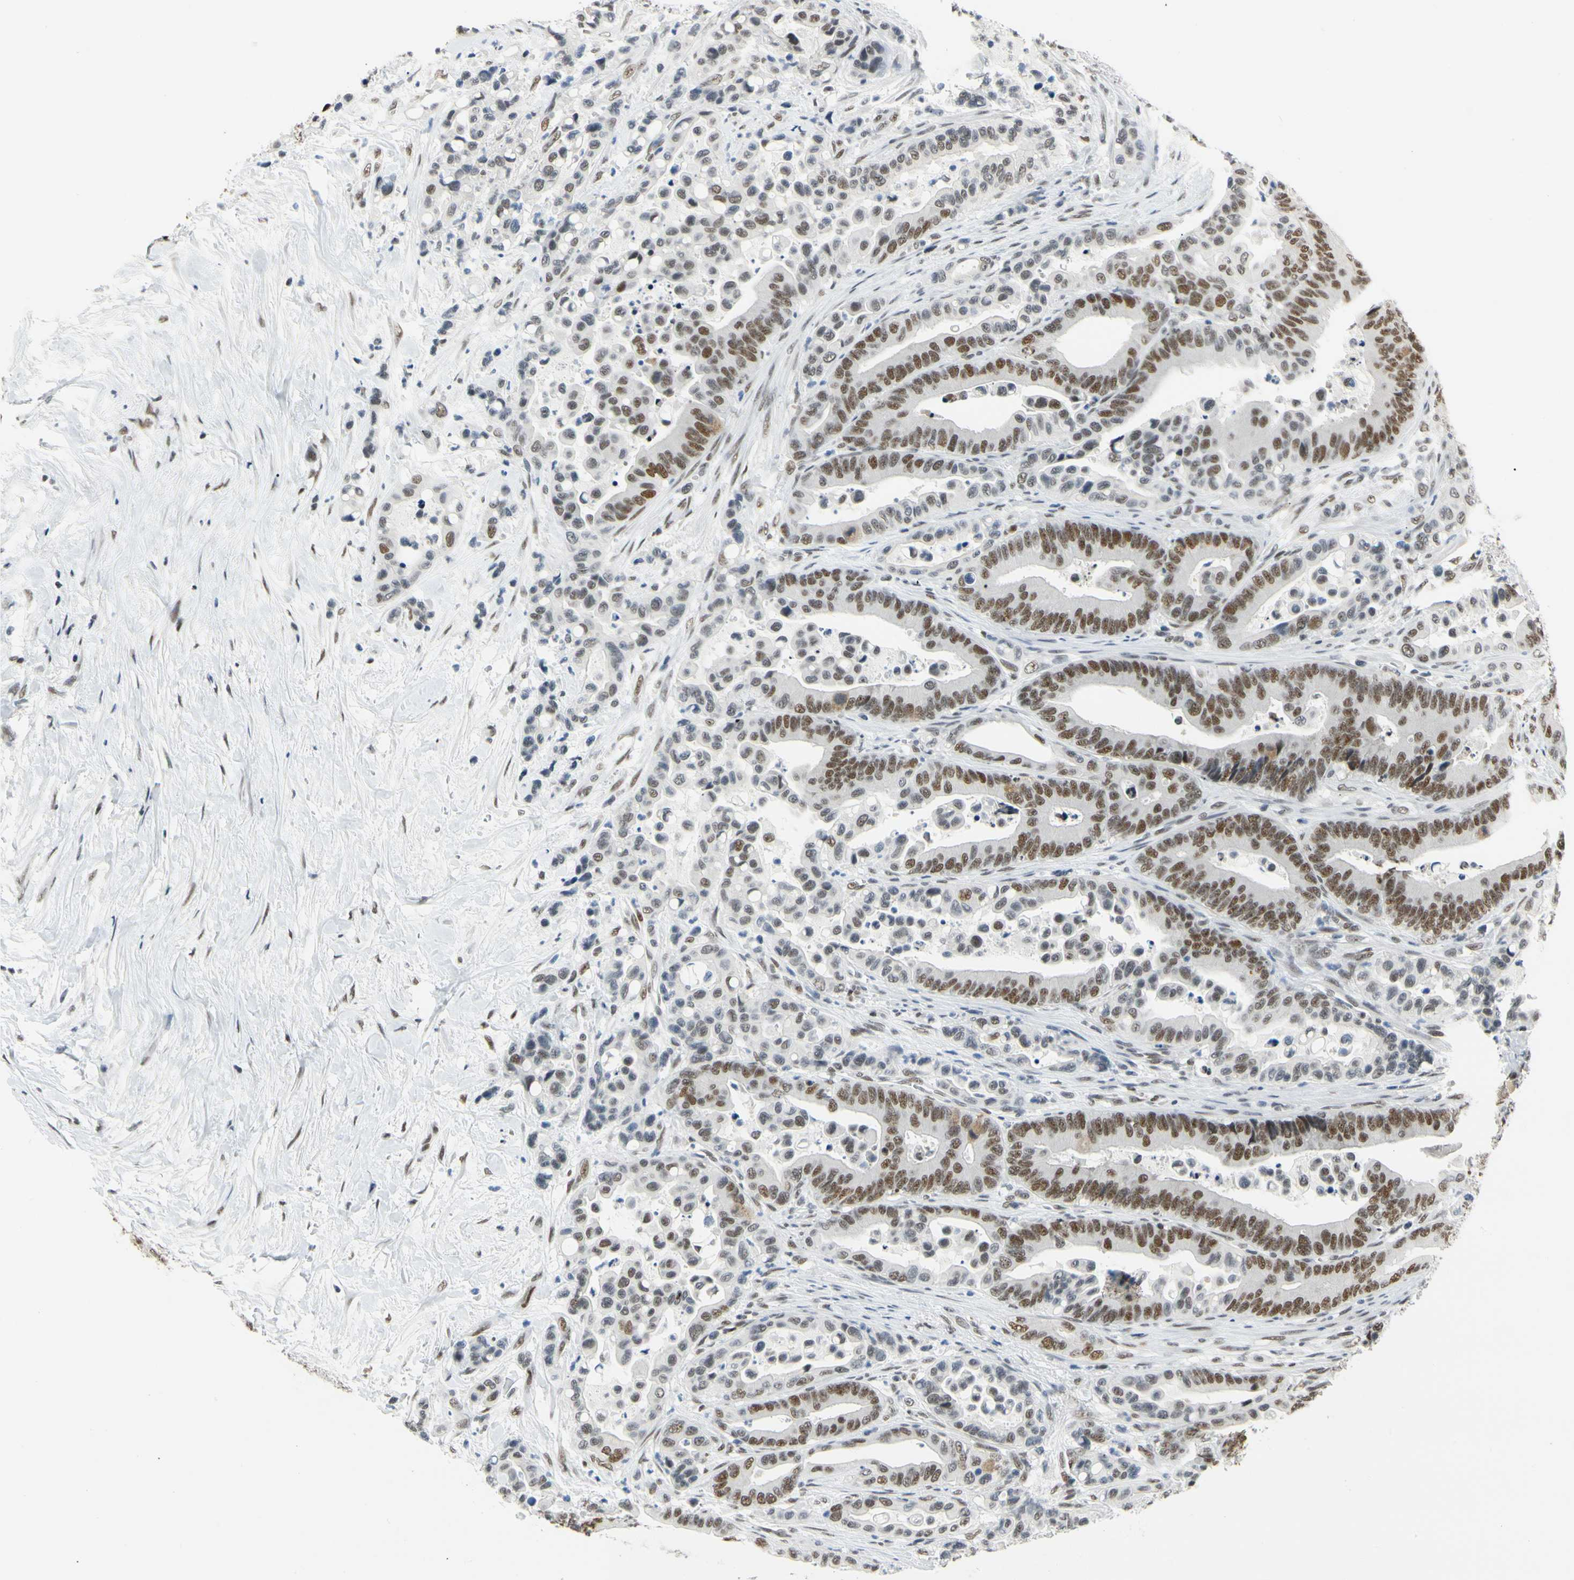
{"staining": {"intensity": "moderate", "quantity": ">75%", "location": "nuclear"}, "tissue": "colorectal cancer", "cell_type": "Tumor cells", "image_type": "cancer", "snomed": [{"axis": "morphology", "description": "Normal tissue, NOS"}, {"axis": "morphology", "description": "Adenocarcinoma, NOS"}, {"axis": "topography", "description": "Colon"}], "caption": "Brown immunohistochemical staining in human adenocarcinoma (colorectal) demonstrates moderate nuclear positivity in approximately >75% of tumor cells.", "gene": "ZSCAN16", "patient": {"sex": "male", "age": 82}}